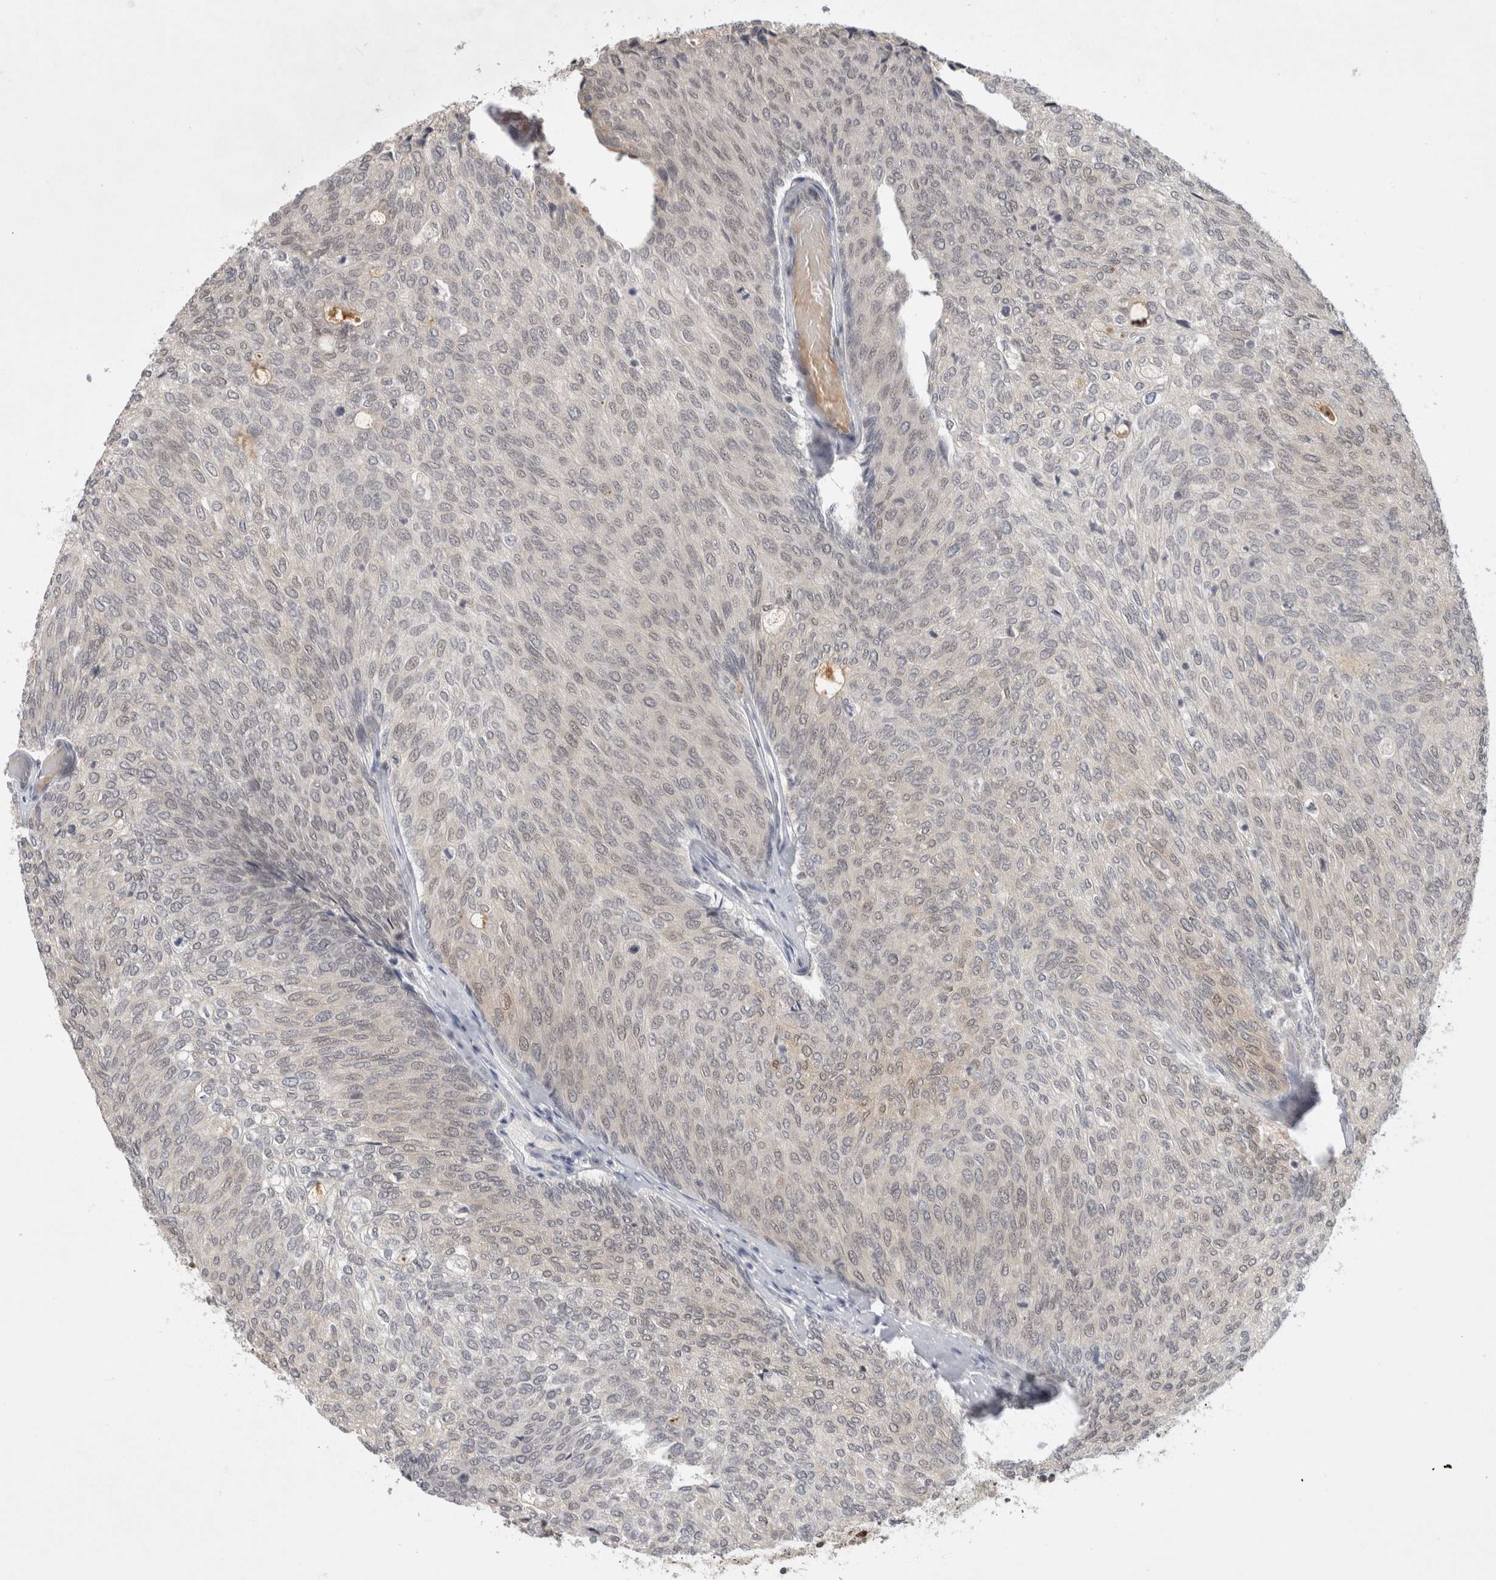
{"staining": {"intensity": "negative", "quantity": "none", "location": "none"}, "tissue": "urothelial cancer", "cell_type": "Tumor cells", "image_type": "cancer", "snomed": [{"axis": "morphology", "description": "Urothelial carcinoma, Low grade"}, {"axis": "topography", "description": "Urinary bladder"}], "caption": "Urothelial cancer was stained to show a protein in brown. There is no significant expression in tumor cells.", "gene": "HESX1", "patient": {"sex": "female", "age": 79}}